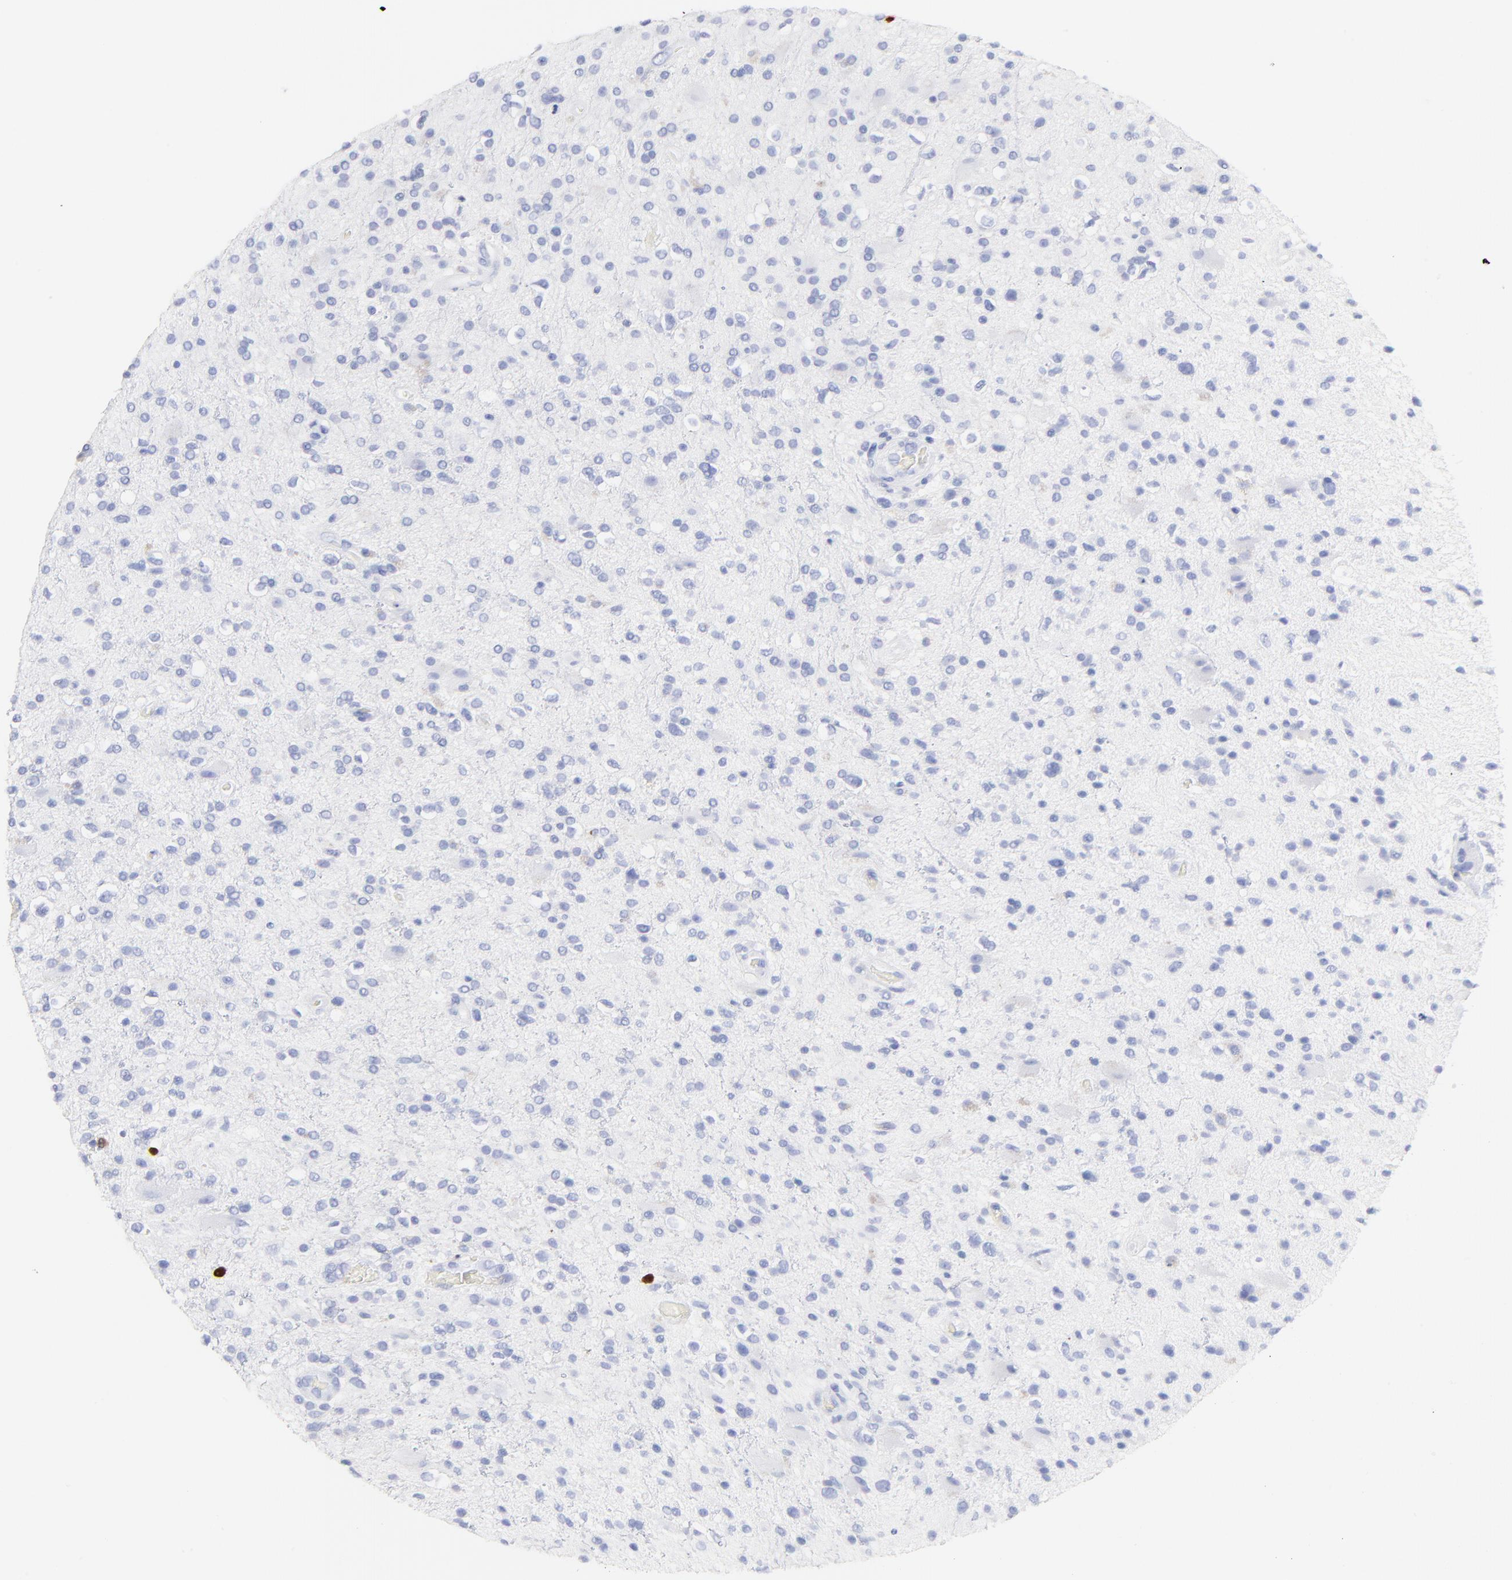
{"staining": {"intensity": "negative", "quantity": "none", "location": "none"}, "tissue": "glioma", "cell_type": "Tumor cells", "image_type": "cancer", "snomed": [{"axis": "morphology", "description": "Glioma, malignant, High grade"}, {"axis": "topography", "description": "Brain"}], "caption": "Human glioma stained for a protein using IHC exhibits no positivity in tumor cells.", "gene": "S100A12", "patient": {"sex": "male", "age": 33}}